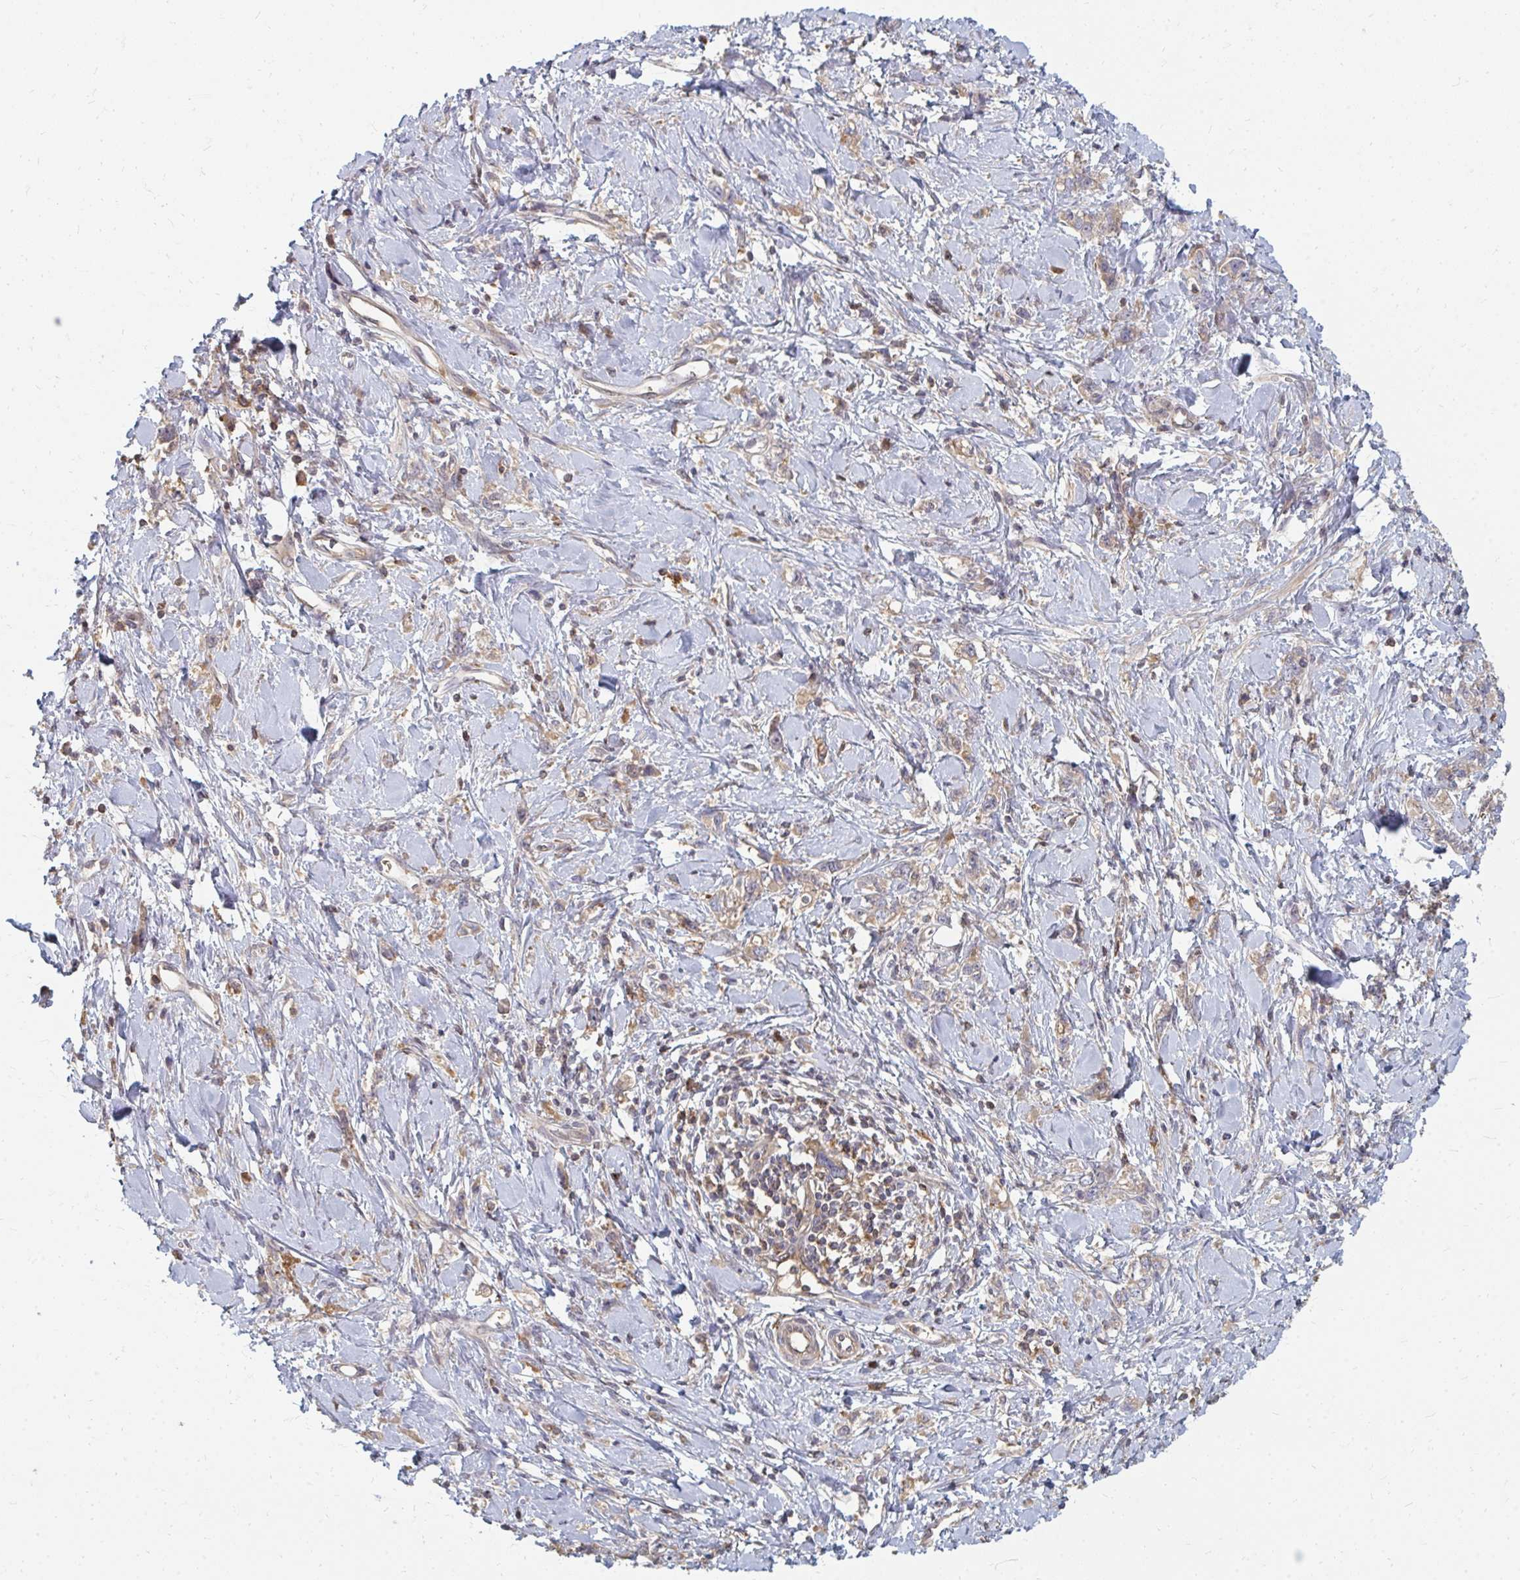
{"staining": {"intensity": "moderate", "quantity": ">75%", "location": "cytoplasmic/membranous"}, "tissue": "stomach cancer", "cell_type": "Tumor cells", "image_type": "cancer", "snomed": [{"axis": "morphology", "description": "Adenocarcinoma, NOS"}, {"axis": "topography", "description": "Stomach"}], "caption": "A brown stain shows moderate cytoplasmic/membranous expression of a protein in human stomach cancer (adenocarcinoma) tumor cells.", "gene": "ZNF285", "patient": {"sex": "female", "age": 76}}